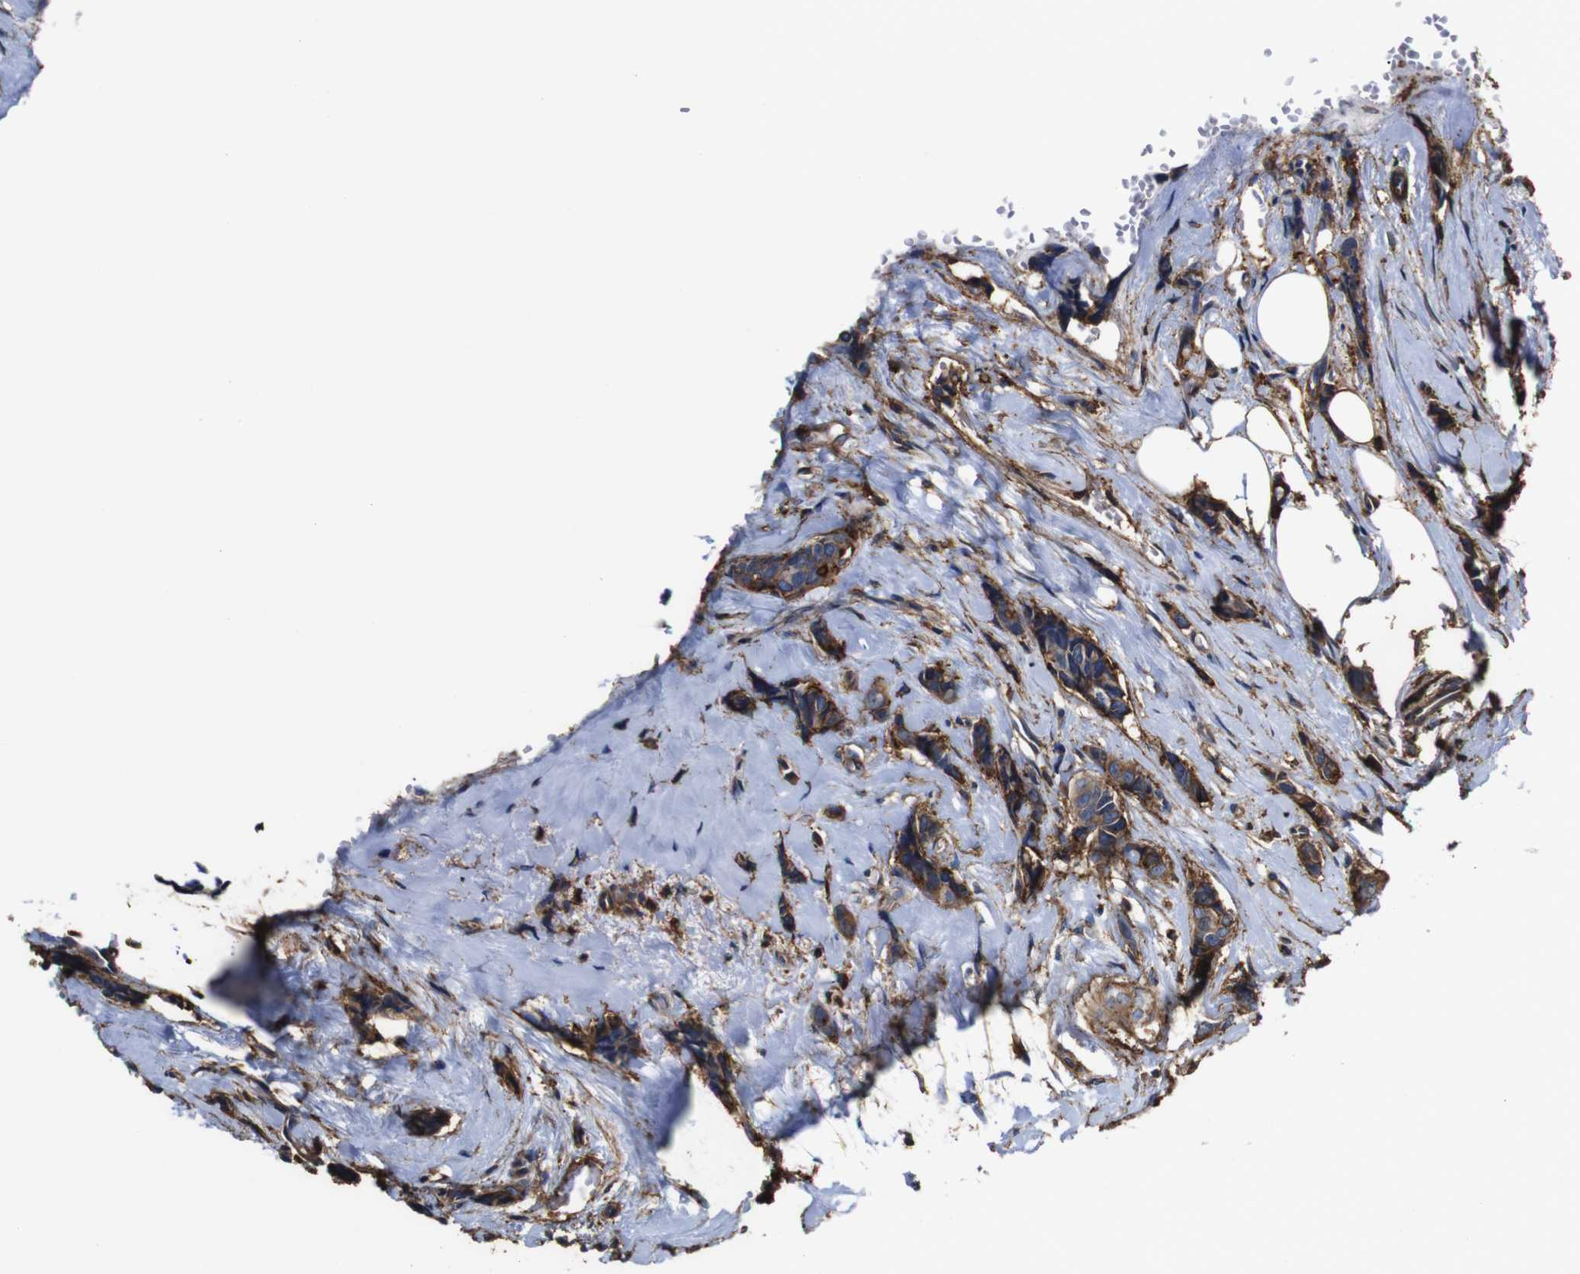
{"staining": {"intensity": "moderate", "quantity": ">75%", "location": "cytoplasmic/membranous"}, "tissue": "breast cancer", "cell_type": "Tumor cells", "image_type": "cancer", "snomed": [{"axis": "morphology", "description": "Lobular carcinoma"}, {"axis": "topography", "description": "Skin"}, {"axis": "topography", "description": "Breast"}], "caption": "The image shows immunohistochemical staining of breast lobular carcinoma. There is moderate cytoplasmic/membranous expression is seen in about >75% of tumor cells.", "gene": "PI4KA", "patient": {"sex": "female", "age": 46}}